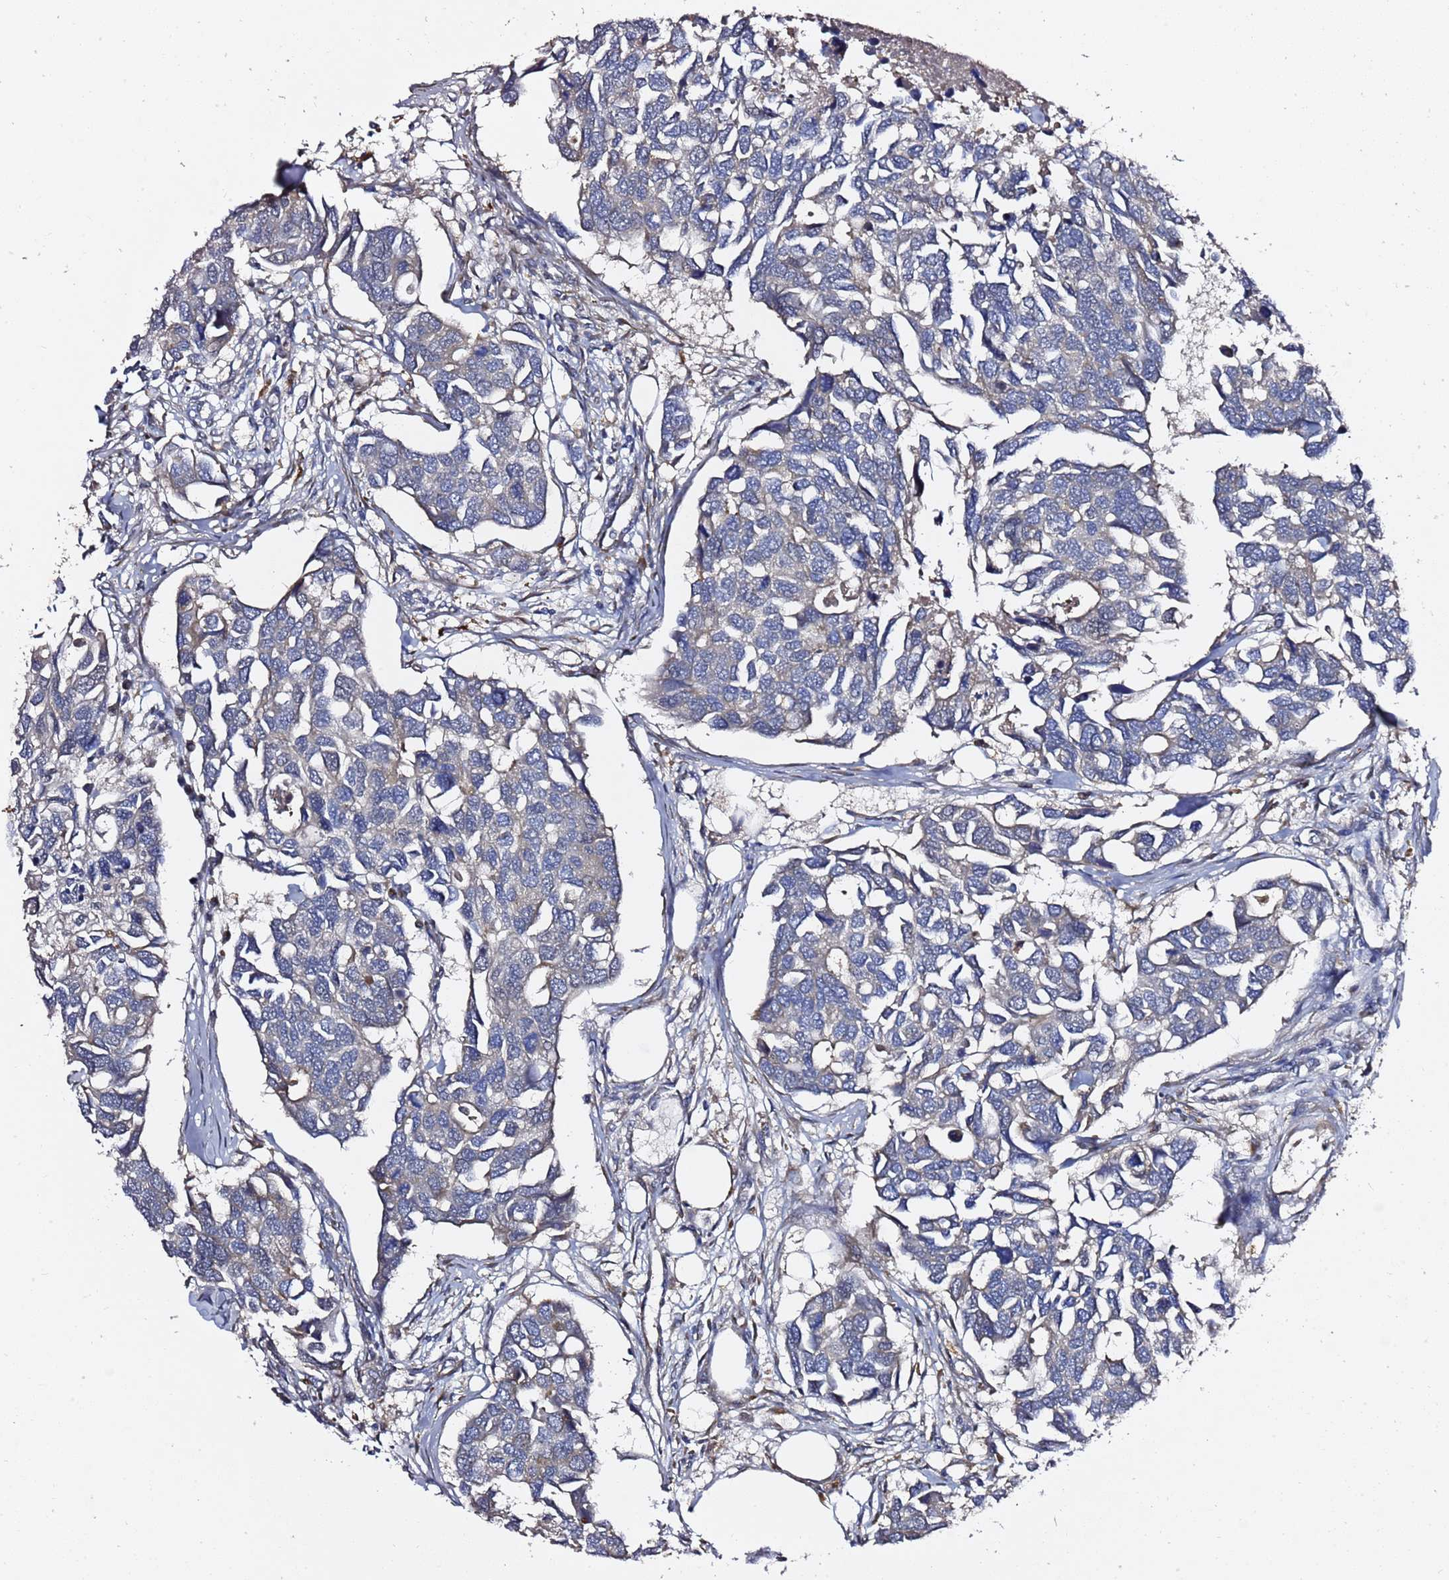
{"staining": {"intensity": "negative", "quantity": "none", "location": "none"}, "tissue": "breast cancer", "cell_type": "Tumor cells", "image_type": "cancer", "snomed": [{"axis": "morphology", "description": "Duct carcinoma"}, {"axis": "topography", "description": "Breast"}], "caption": "Protein analysis of breast cancer reveals no significant expression in tumor cells.", "gene": "NAT2", "patient": {"sex": "female", "age": 83}}